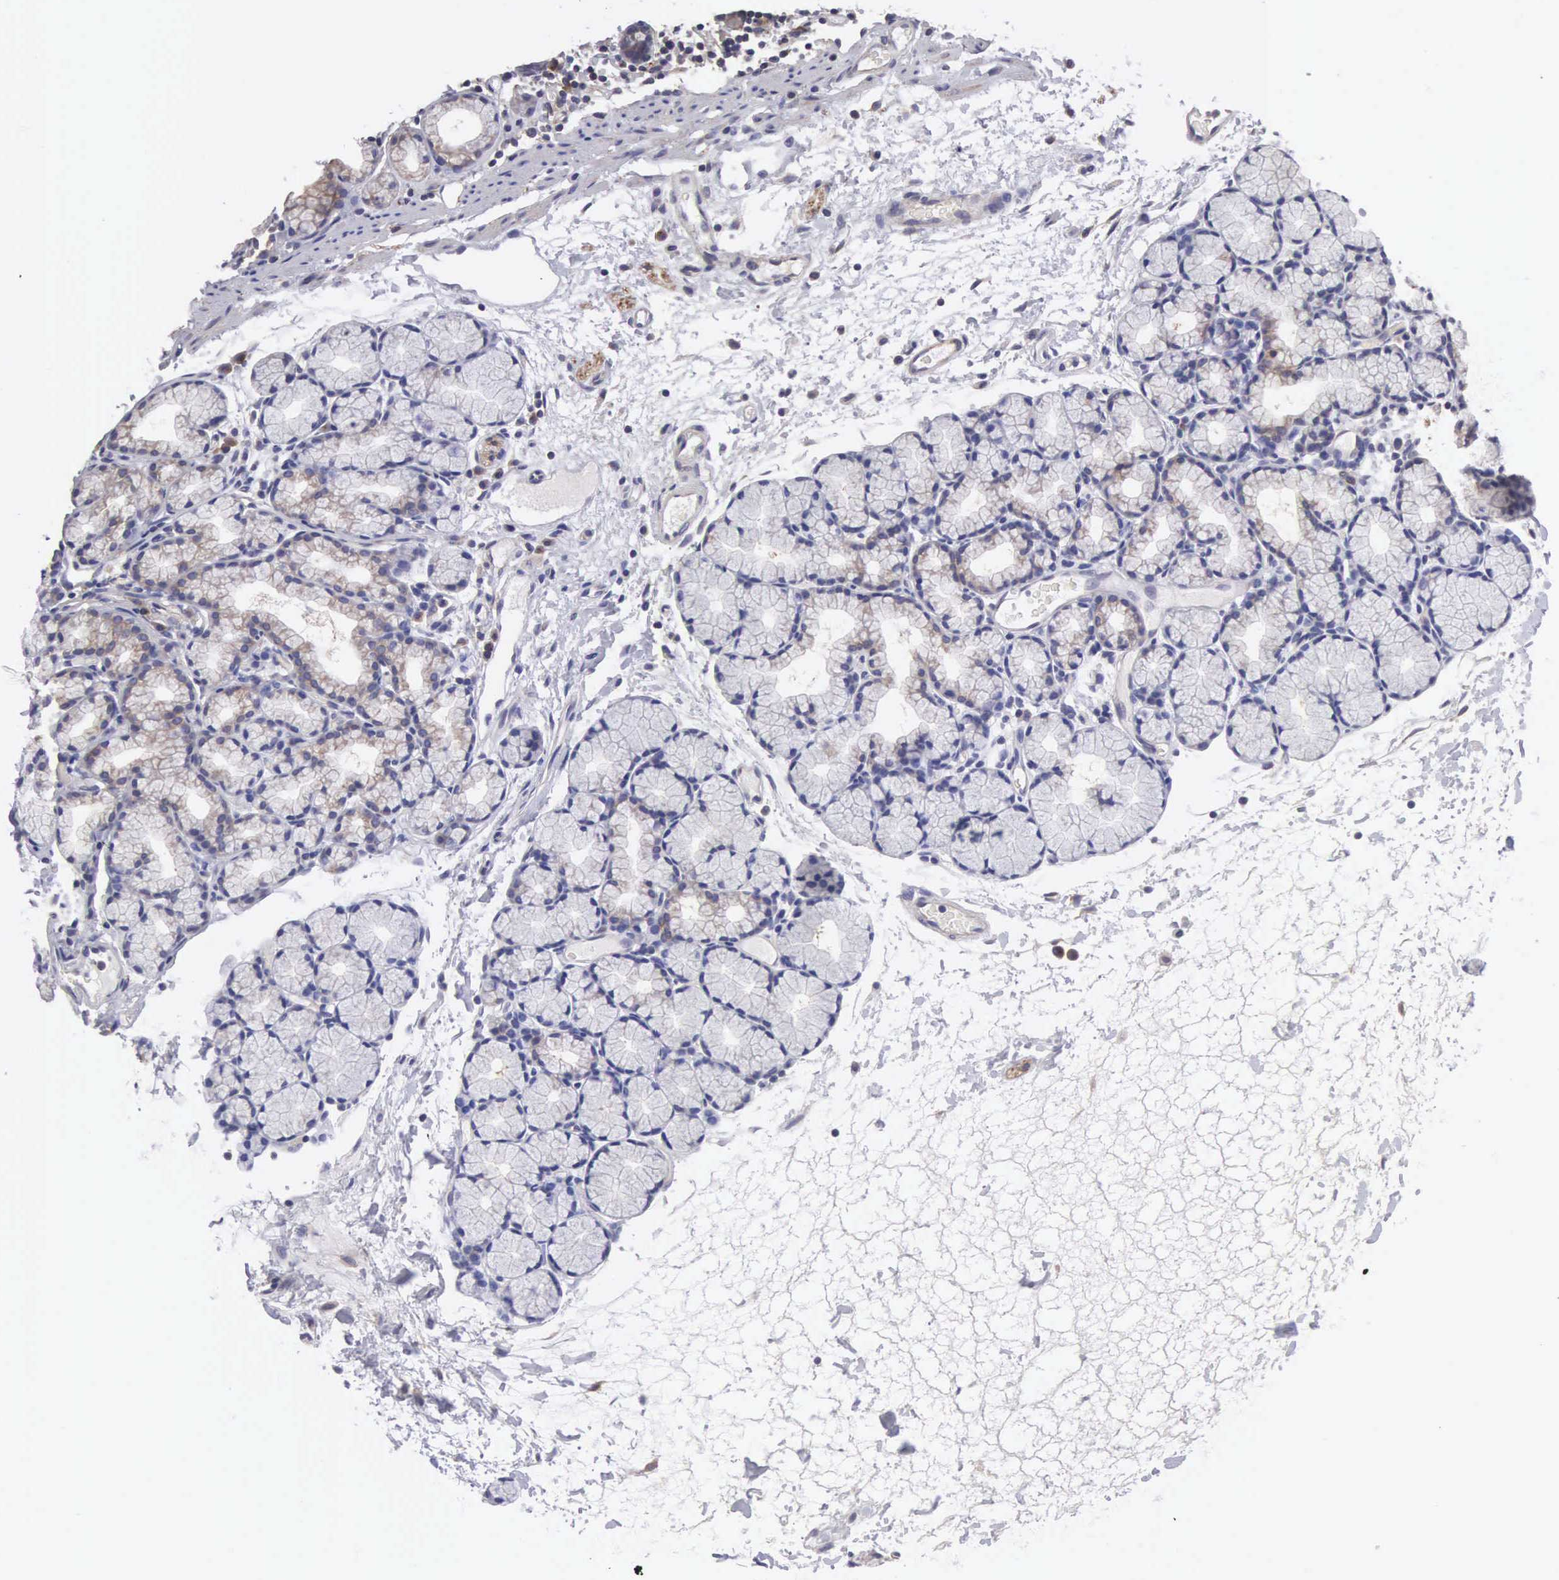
{"staining": {"intensity": "negative", "quantity": "none", "location": "none"}, "tissue": "duodenum", "cell_type": "Glandular cells", "image_type": "normal", "snomed": [{"axis": "morphology", "description": "Normal tissue, NOS"}, {"axis": "topography", "description": "Duodenum"}], "caption": "A high-resolution photomicrograph shows IHC staining of normal duodenum, which demonstrates no significant staining in glandular cells. (DAB immunohistochemistry visualized using brightfield microscopy, high magnification).", "gene": "SLITRK4", "patient": {"sex": "female", "age": 48}}